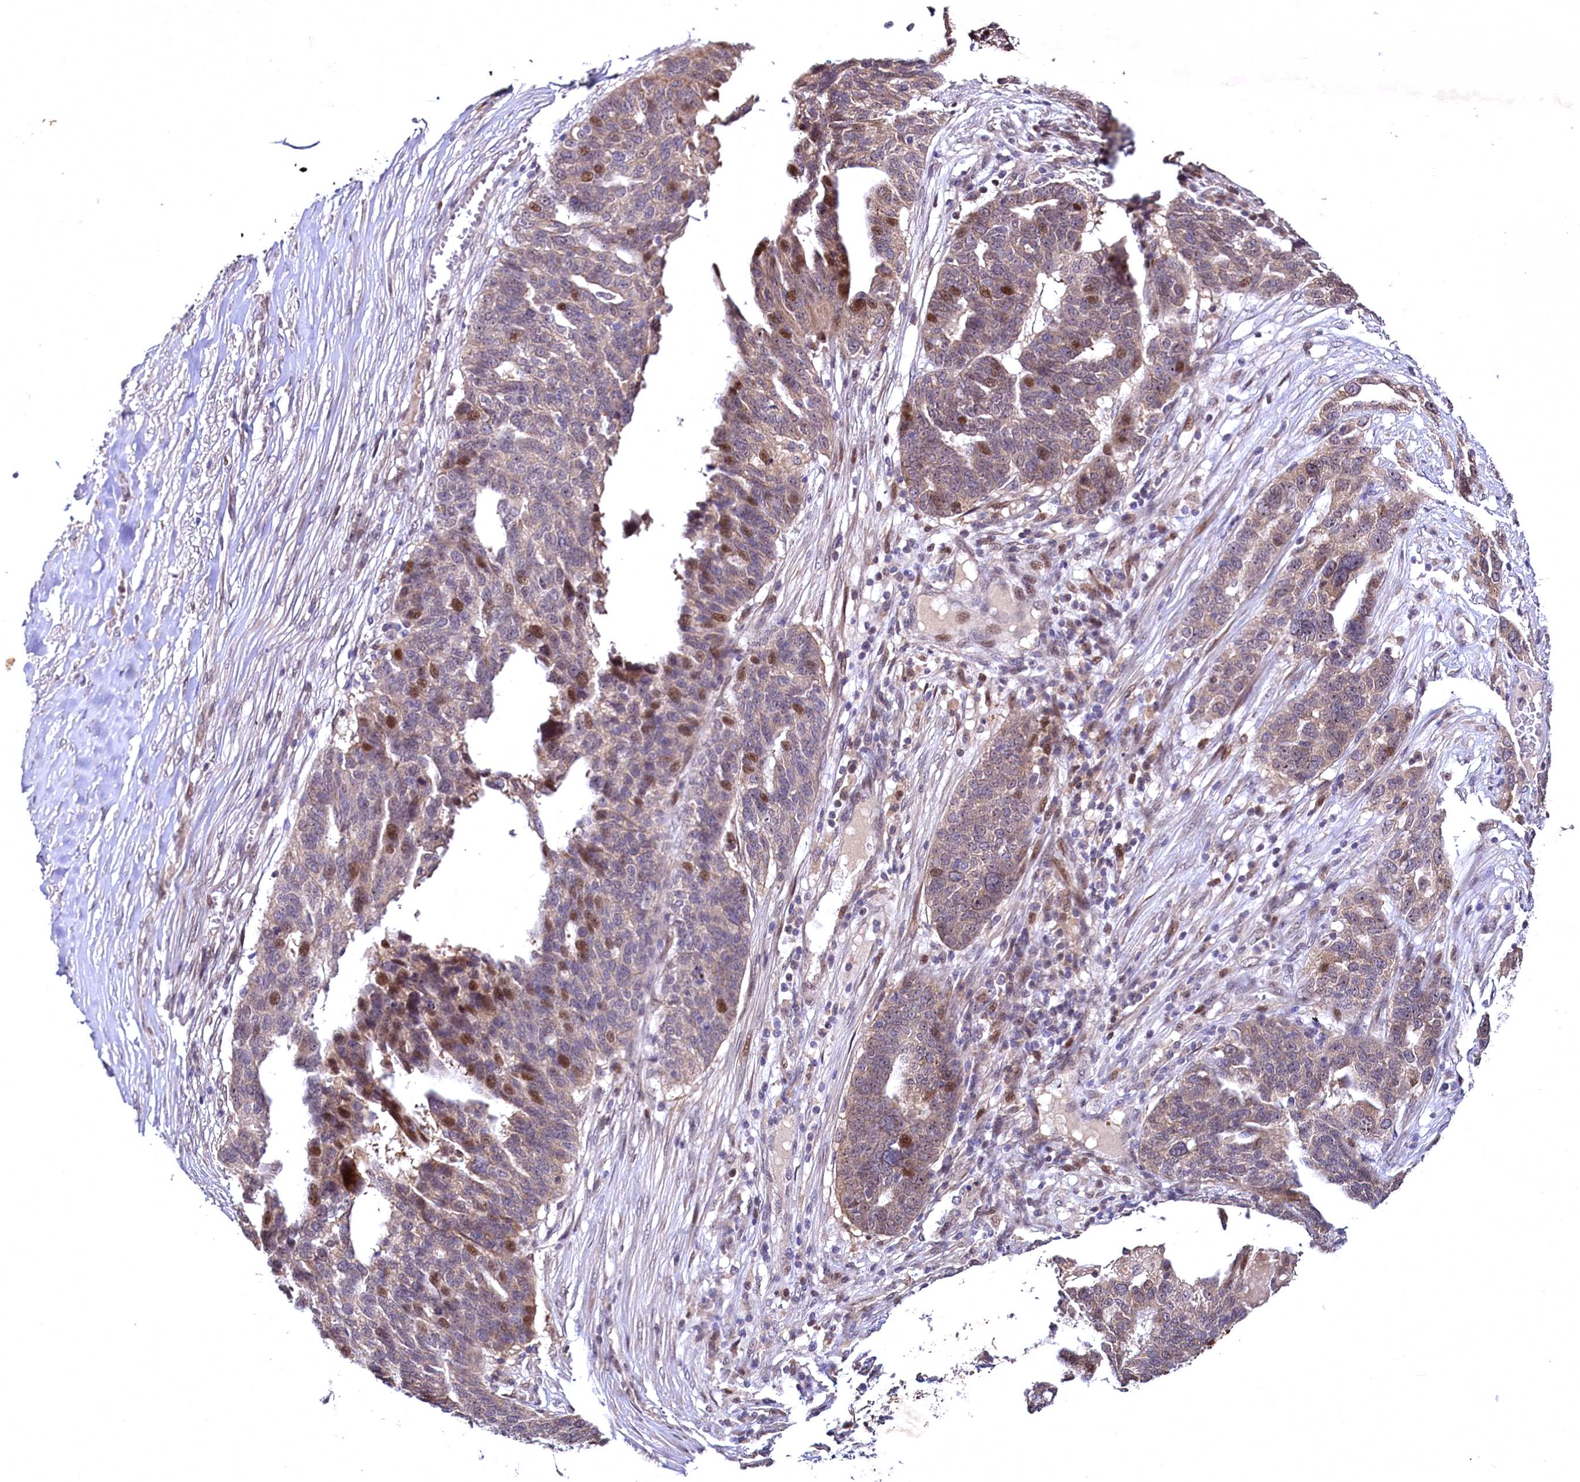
{"staining": {"intensity": "moderate", "quantity": "<25%", "location": "nuclear"}, "tissue": "ovarian cancer", "cell_type": "Tumor cells", "image_type": "cancer", "snomed": [{"axis": "morphology", "description": "Cystadenocarcinoma, serous, NOS"}, {"axis": "topography", "description": "Ovary"}], "caption": "DAB immunohistochemical staining of human ovarian serous cystadenocarcinoma displays moderate nuclear protein staining in approximately <25% of tumor cells.", "gene": "N4BP2L1", "patient": {"sex": "female", "age": 59}}